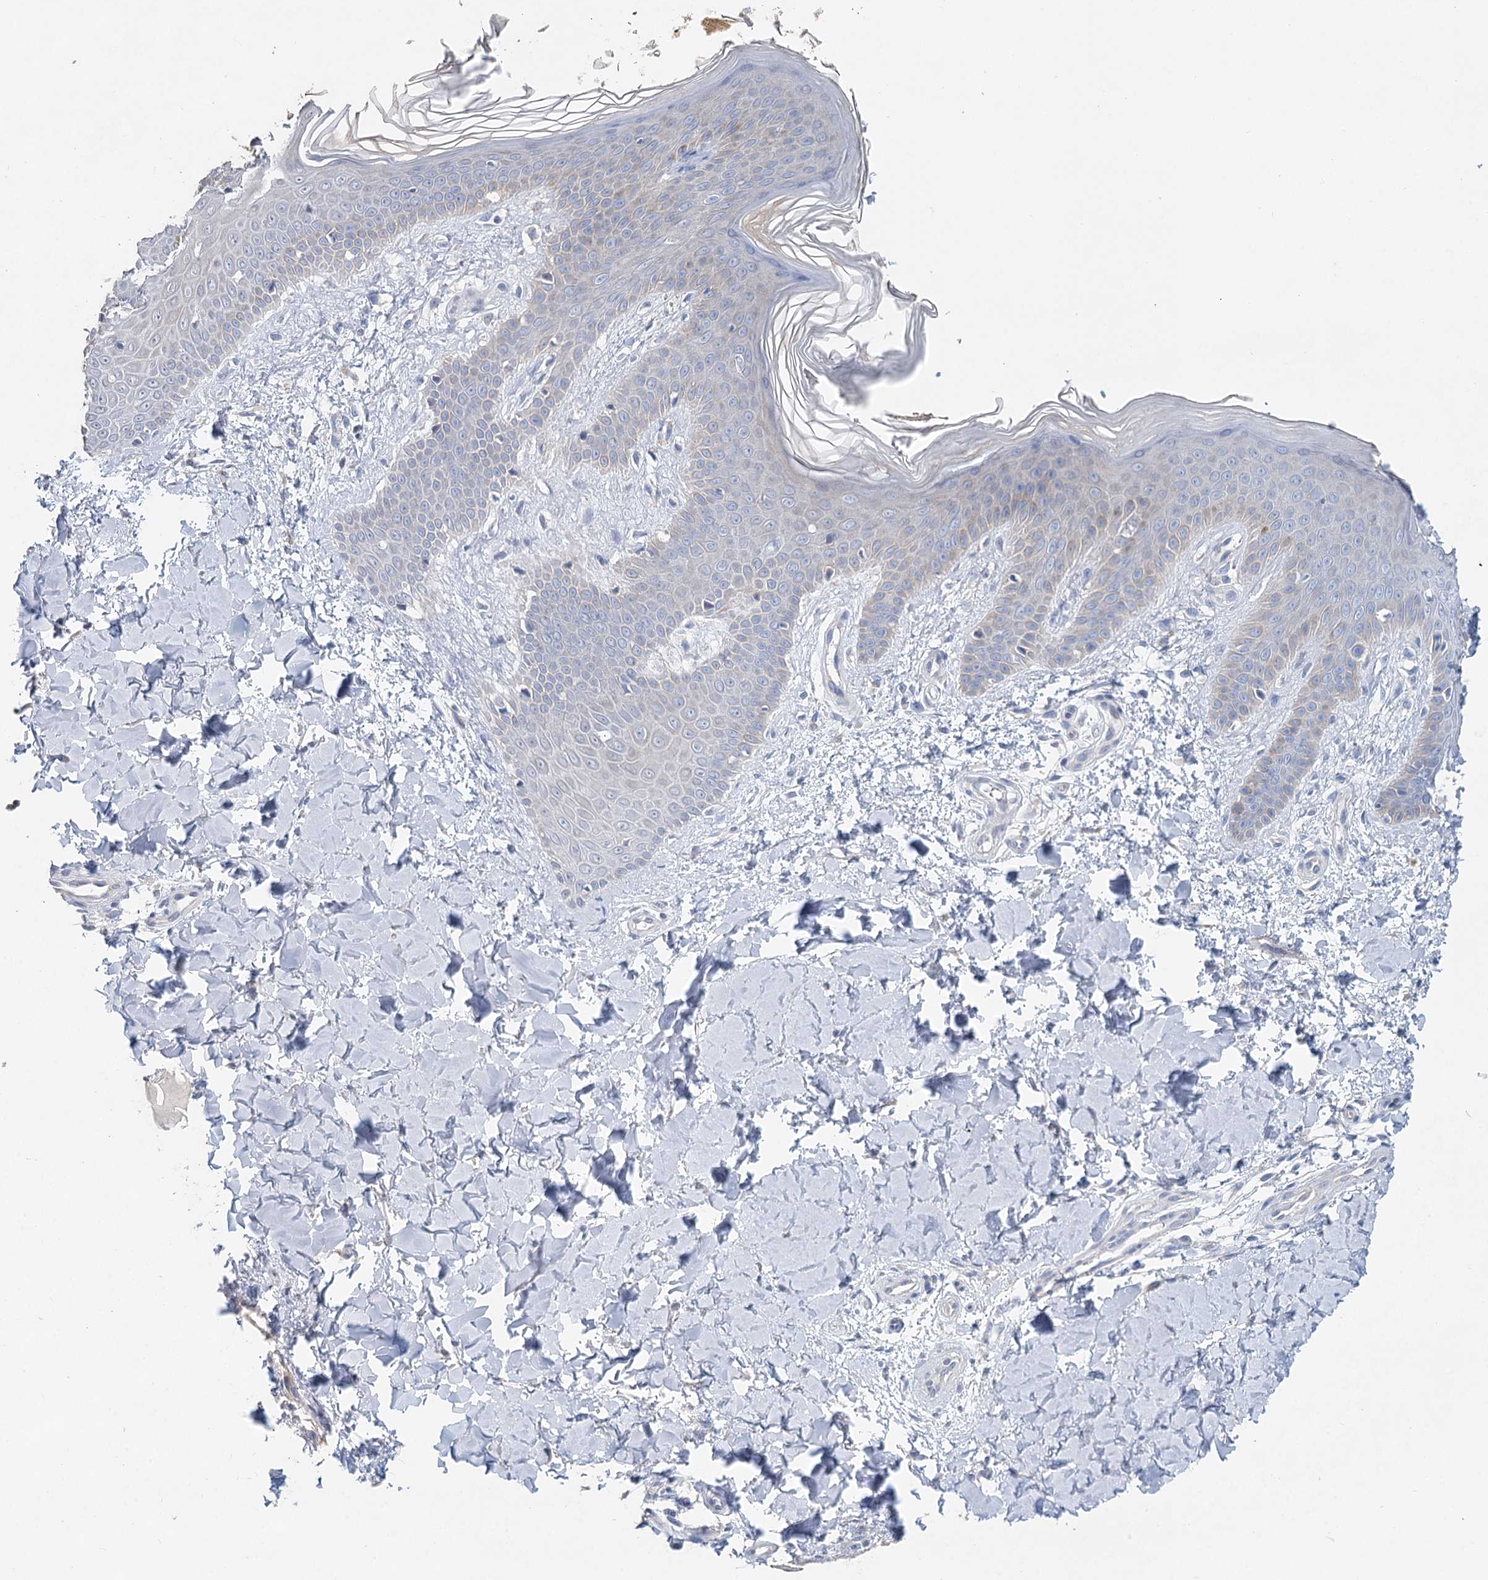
{"staining": {"intensity": "negative", "quantity": "none", "location": "none"}, "tissue": "skin", "cell_type": "Fibroblasts", "image_type": "normal", "snomed": [{"axis": "morphology", "description": "Normal tissue, NOS"}, {"axis": "topography", "description": "Skin"}], "caption": "Immunohistochemistry of benign human skin exhibits no positivity in fibroblasts.", "gene": "MYL6B", "patient": {"sex": "male", "age": 36}}